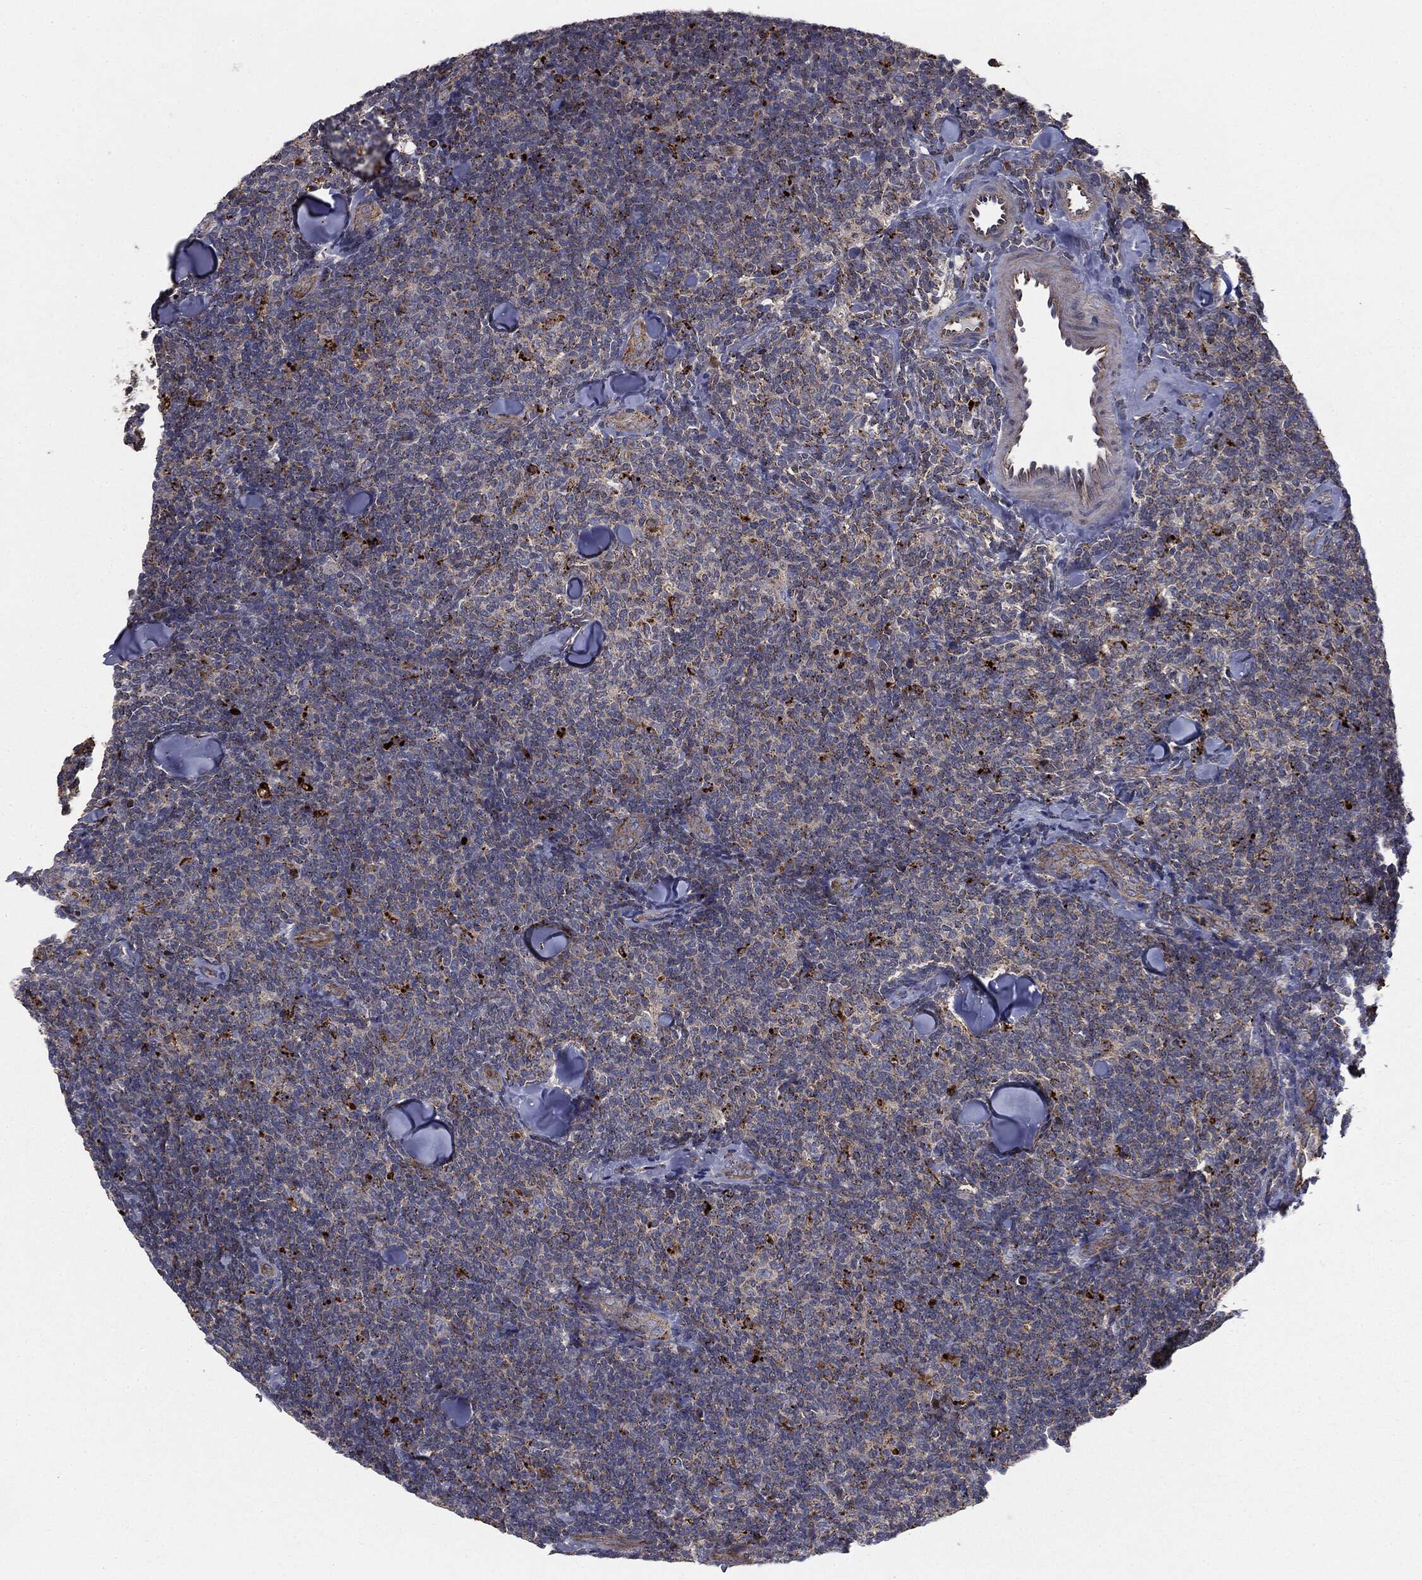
{"staining": {"intensity": "moderate", "quantity": "<25%", "location": "cytoplasmic/membranous"}, "tissue": "lymphoma", "cell_type": "Tumor cells", "image_type": "cancer", "snomed": [{"axis": "morphology", "description": "Malignant lymphoma, non-Hodgkin's type, Low grade"}, {"axis": "topography", "description": "Lymph node"}], "caption": "Immunohistochemical staining of lymphoma exhibits moderate cytoplasmic/membranous protein expression in about <25% of tumor cells. Nuclei are stained in blue.", "gene": "CTSA", "patient": {"sex": "female", "age": 56}}